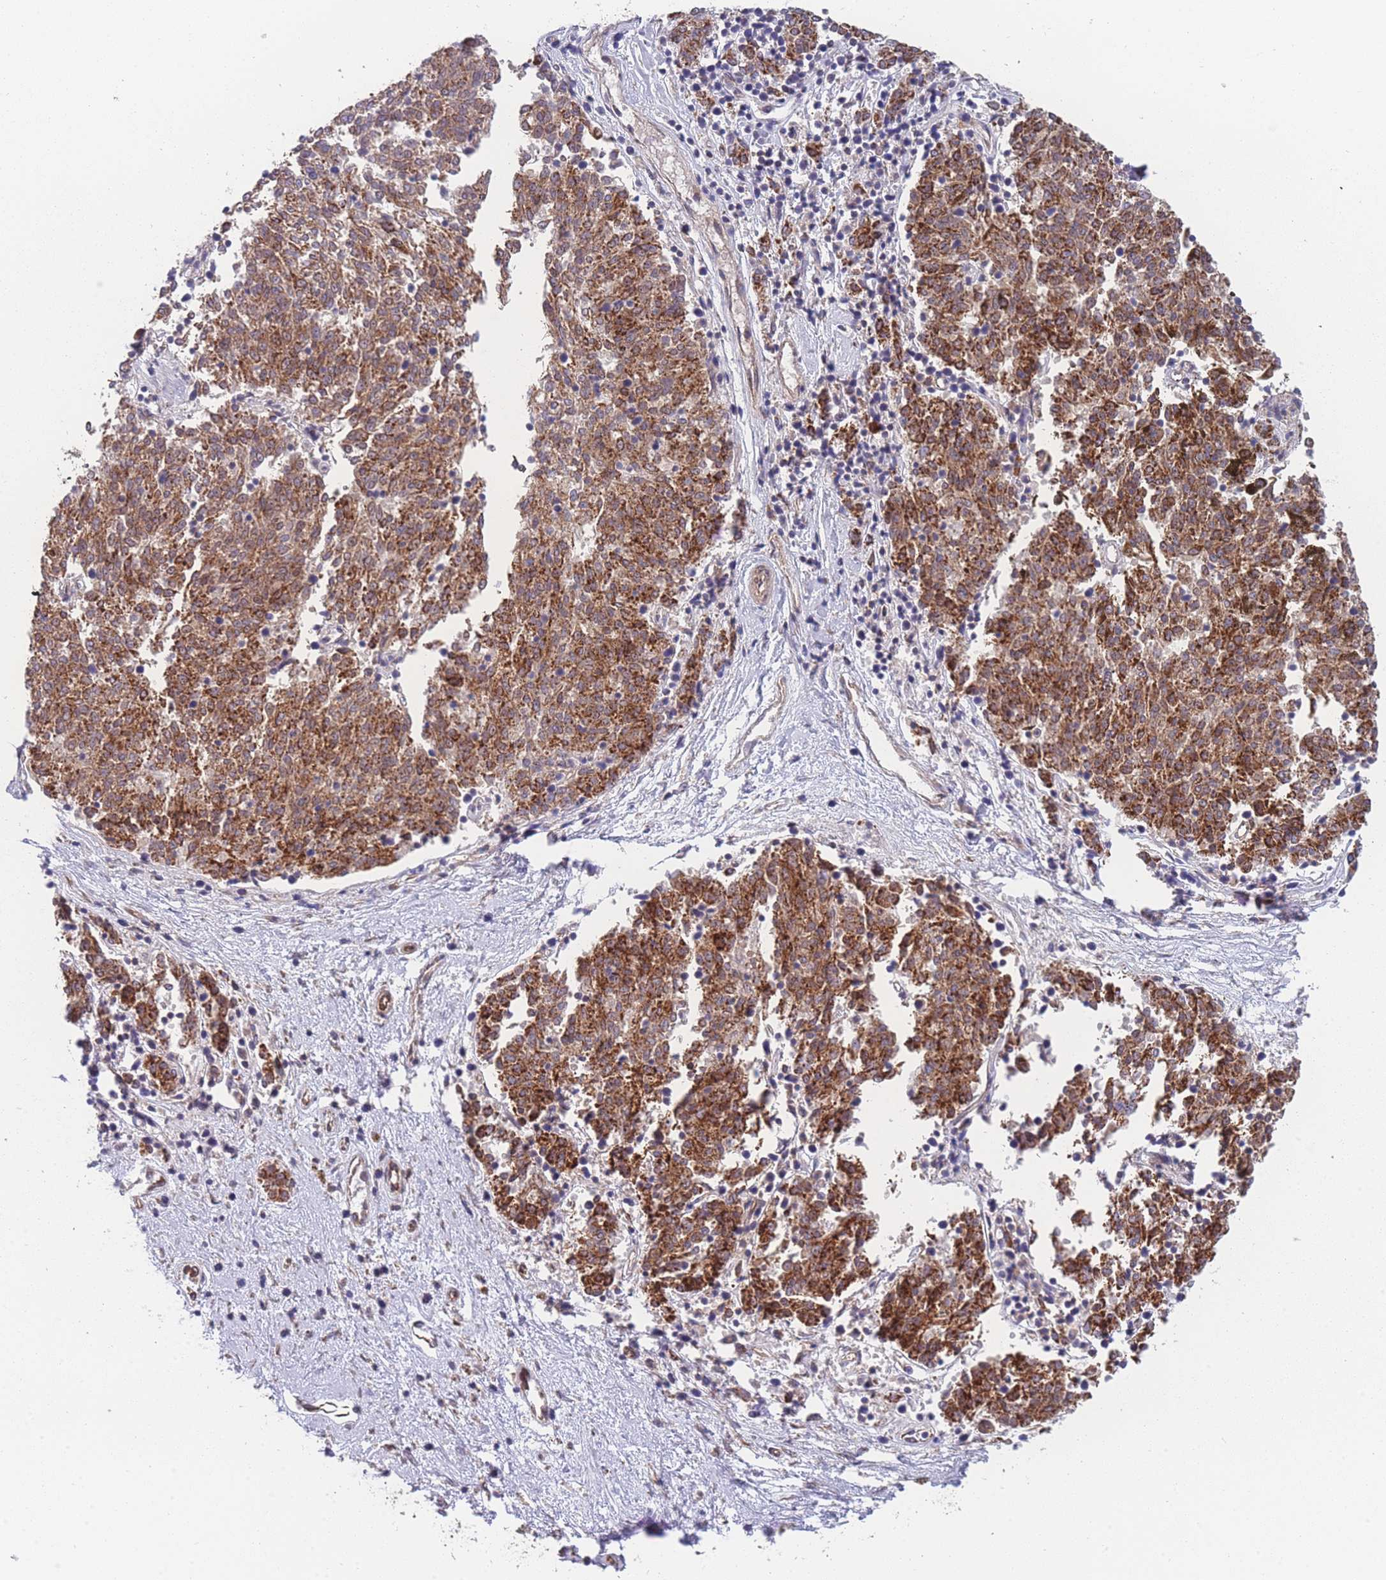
{"staining": {"intensity": "strong", "quantity": ">75%", "location": "cytoplasmic/membranous"}, "tissue": "melanoma", "cell_type": "Tumor cells", "image_type": "cancer", "snomed": [{"axis": "morphology", "description": "Malignant melanoma, NOS"}, {"axis": "topography", "description": "Skin"}], "caption": "Malignant melanoma stained with immunohistochemistry (IHC) displays strong cytoplasmic/membranous expression in approximately >75% of tumor cells.", "gene": "MTRES1", "patient": {"sex": "female", "age": 72}}